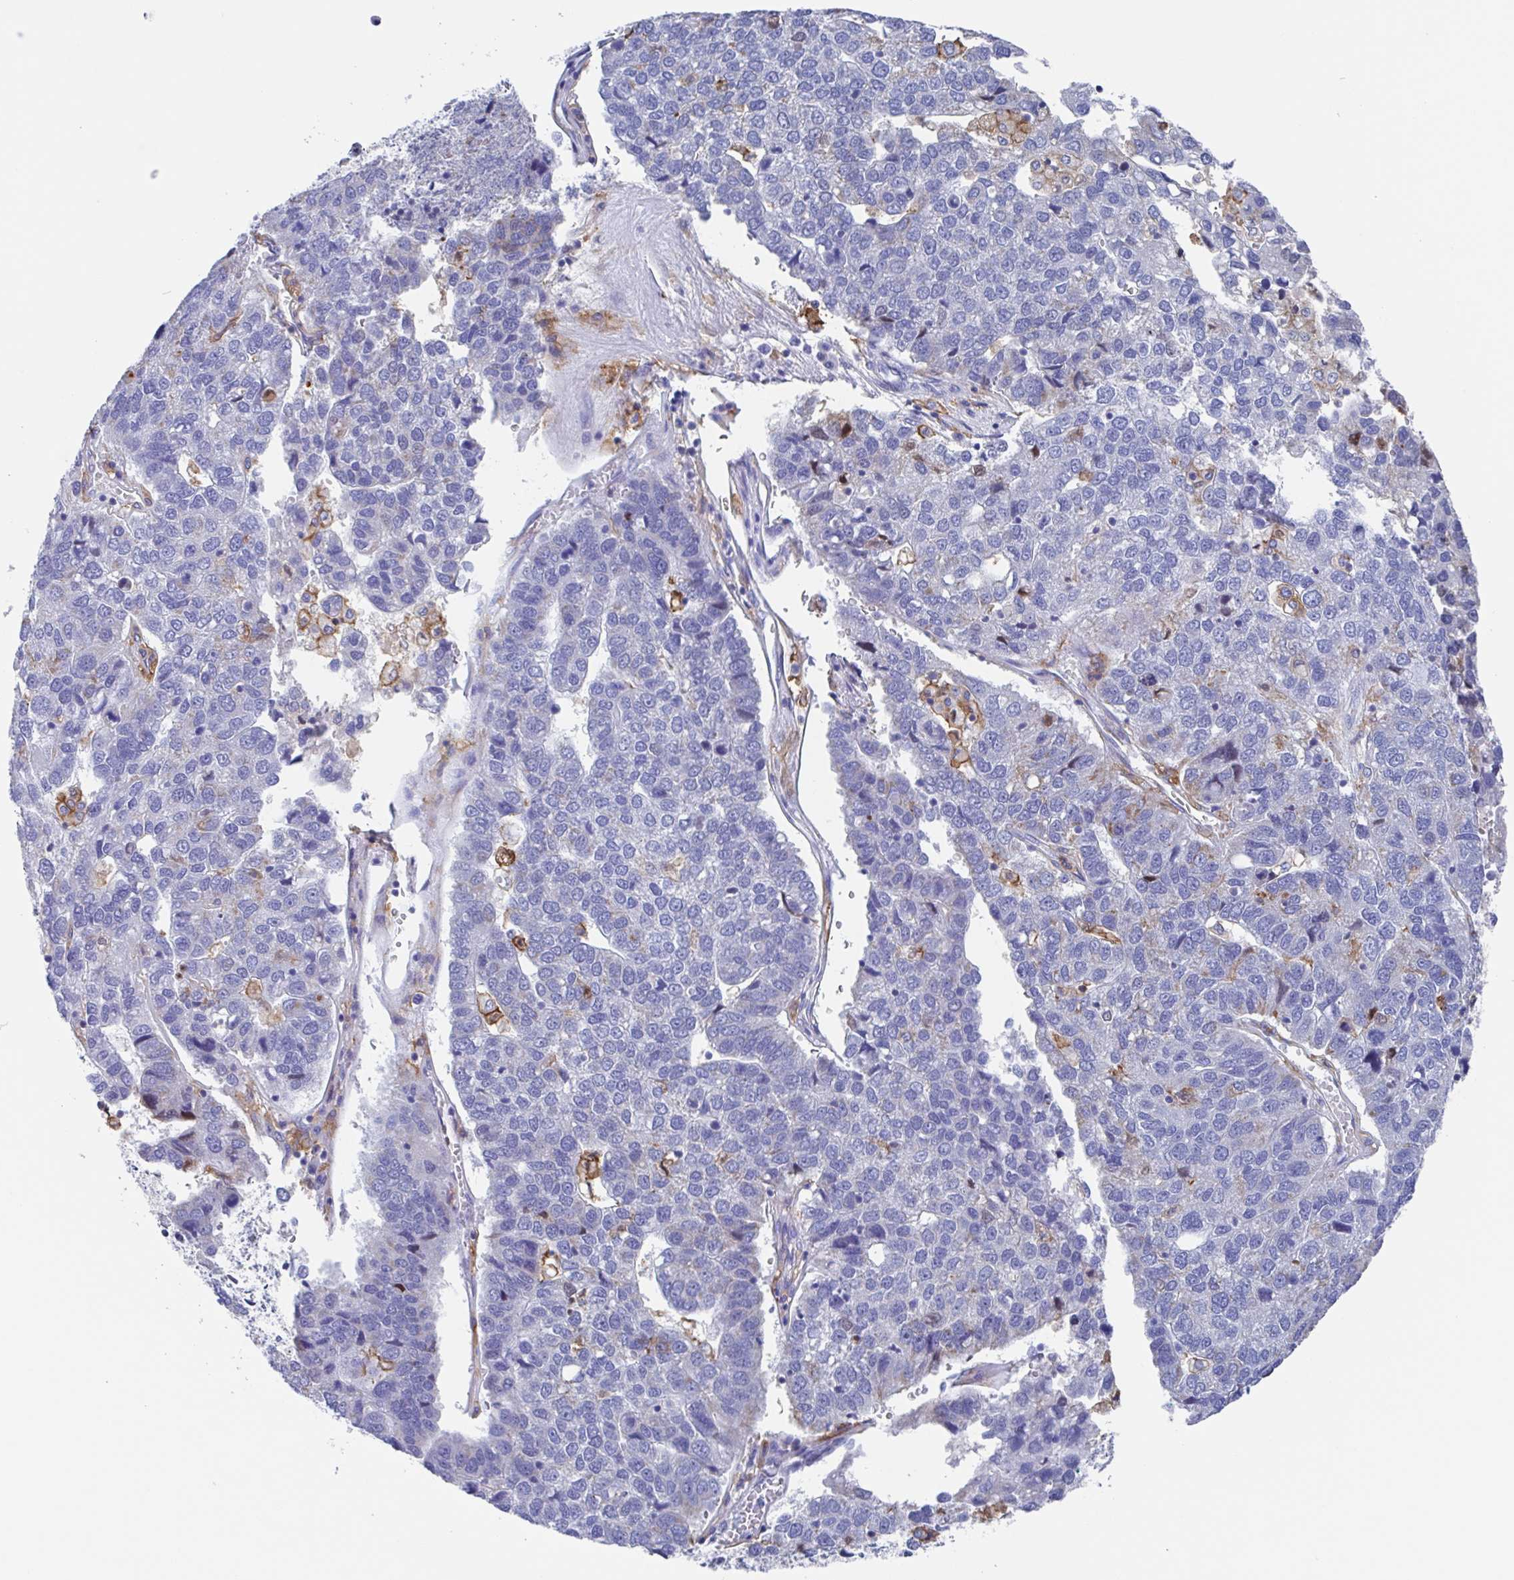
{"staining": {"intensity": "negative", "quantity": "none", "location": "none"}, "tissue": "pancreatic cancer", "cell_type": "Tumor cells", "image_type": "cancer", "snomed": [{"axis": "morphology", "description": "Adenocarcinoma, NOS"}, {"axis": "topography", "description": "Pancreas"}], "caption": "This is a photomicrograph of immunohistochemistry staining of pancreatic cancer (adenocarcinoma), which shows no positivity in tumor cells.", "gene": "FCGR3A", "patient": {"sex": "female", "age": 61}}